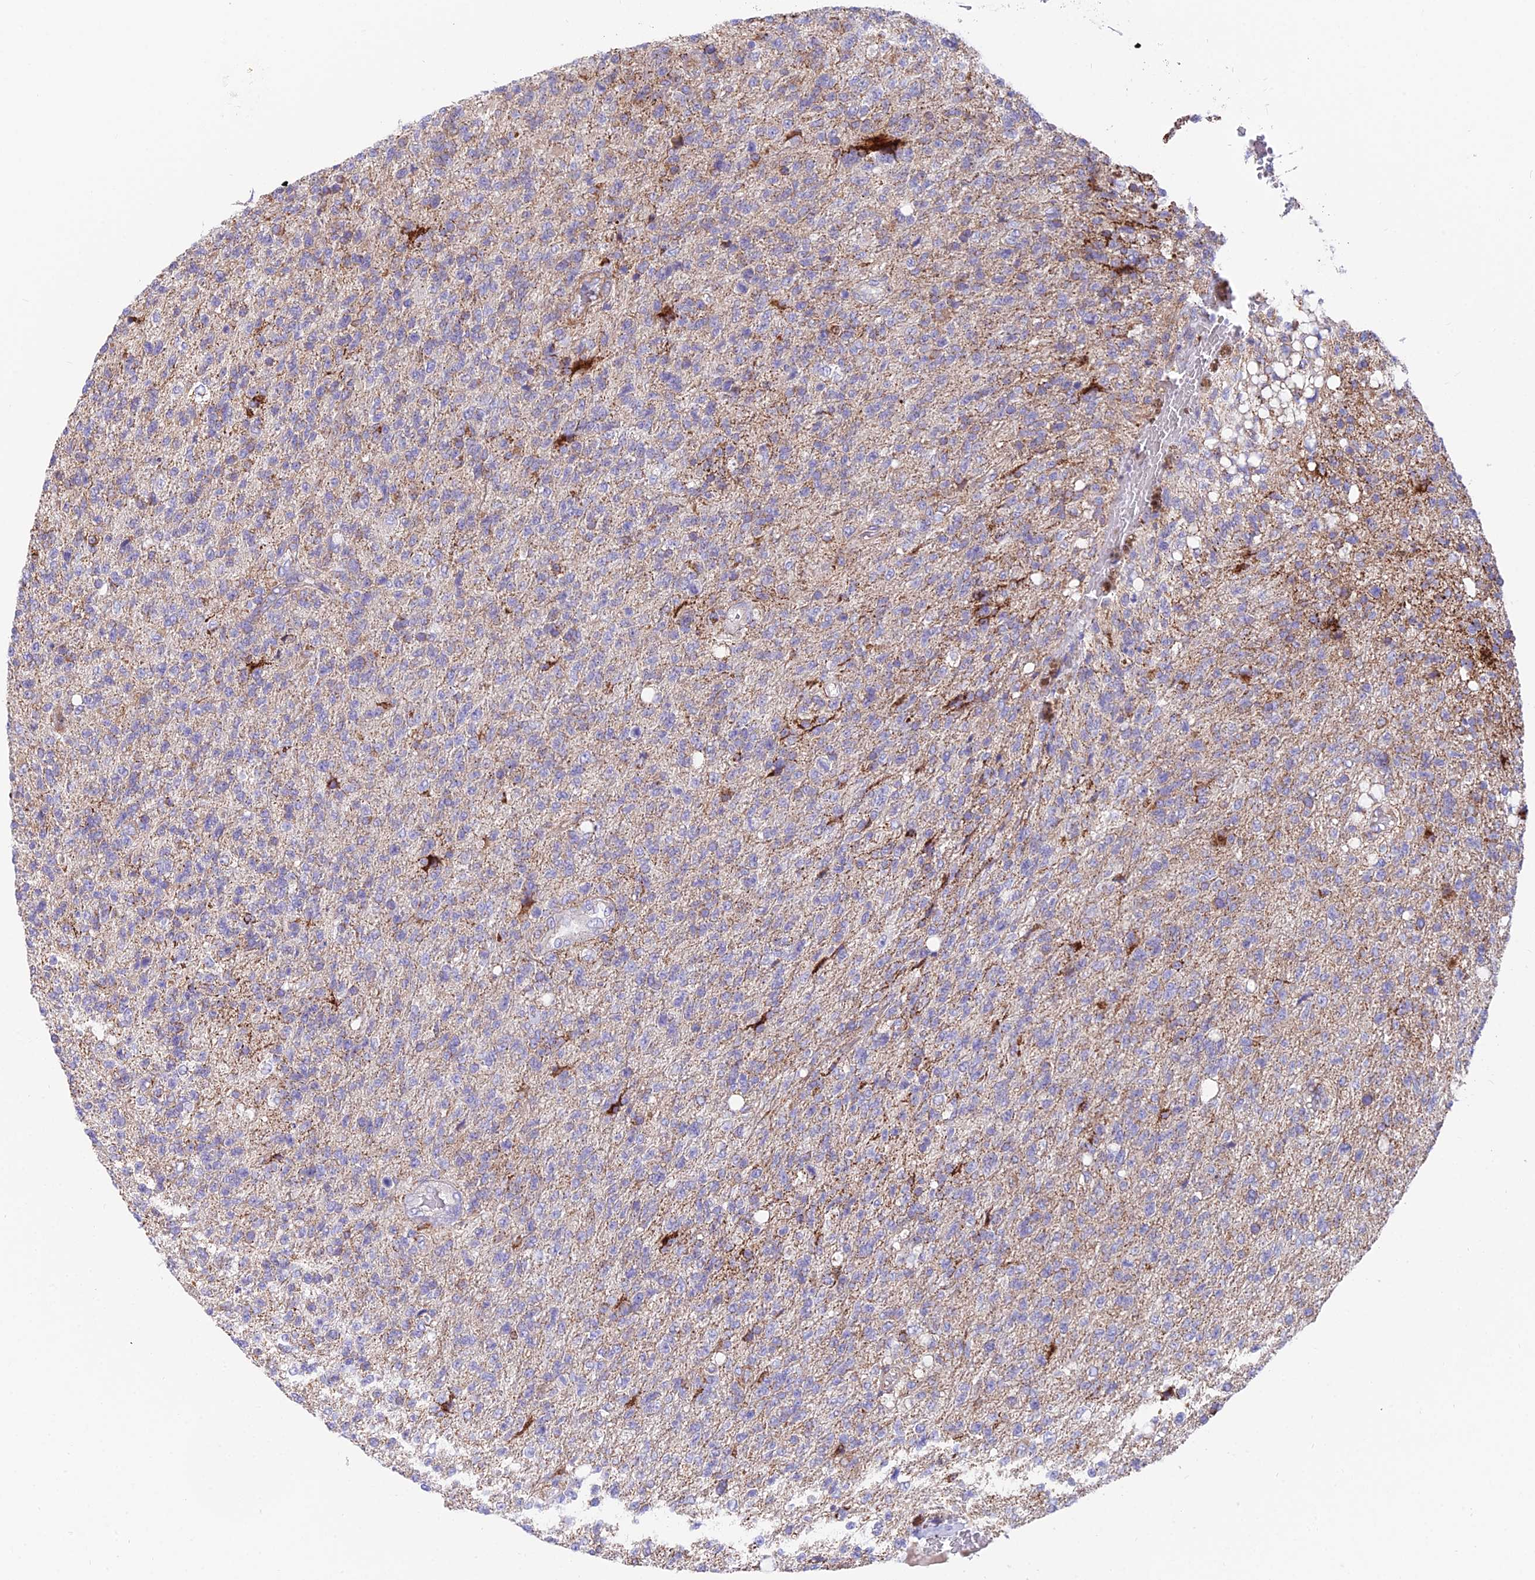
{"staining": {"intensity": "strong", "quantity": "<25%", "location": "cytoplasmic/membranous"}, "tissue": "glioma", "cell_type": "Tumor cells", "image_type": "cancer", "snomed": [{"axis": "morphology", "description": "Glioma, malignant, High grade"}, {"axis": "topography", "description": "Brain"}], "caption": "Immunohistochemical staining of human malignant glioma (high-grade) shows strong cytoplasmic/membranous protein expression in about <25% of tumor cells.", "gene": "TIGD6", "patient": {"sex": "male", "age": 56}}